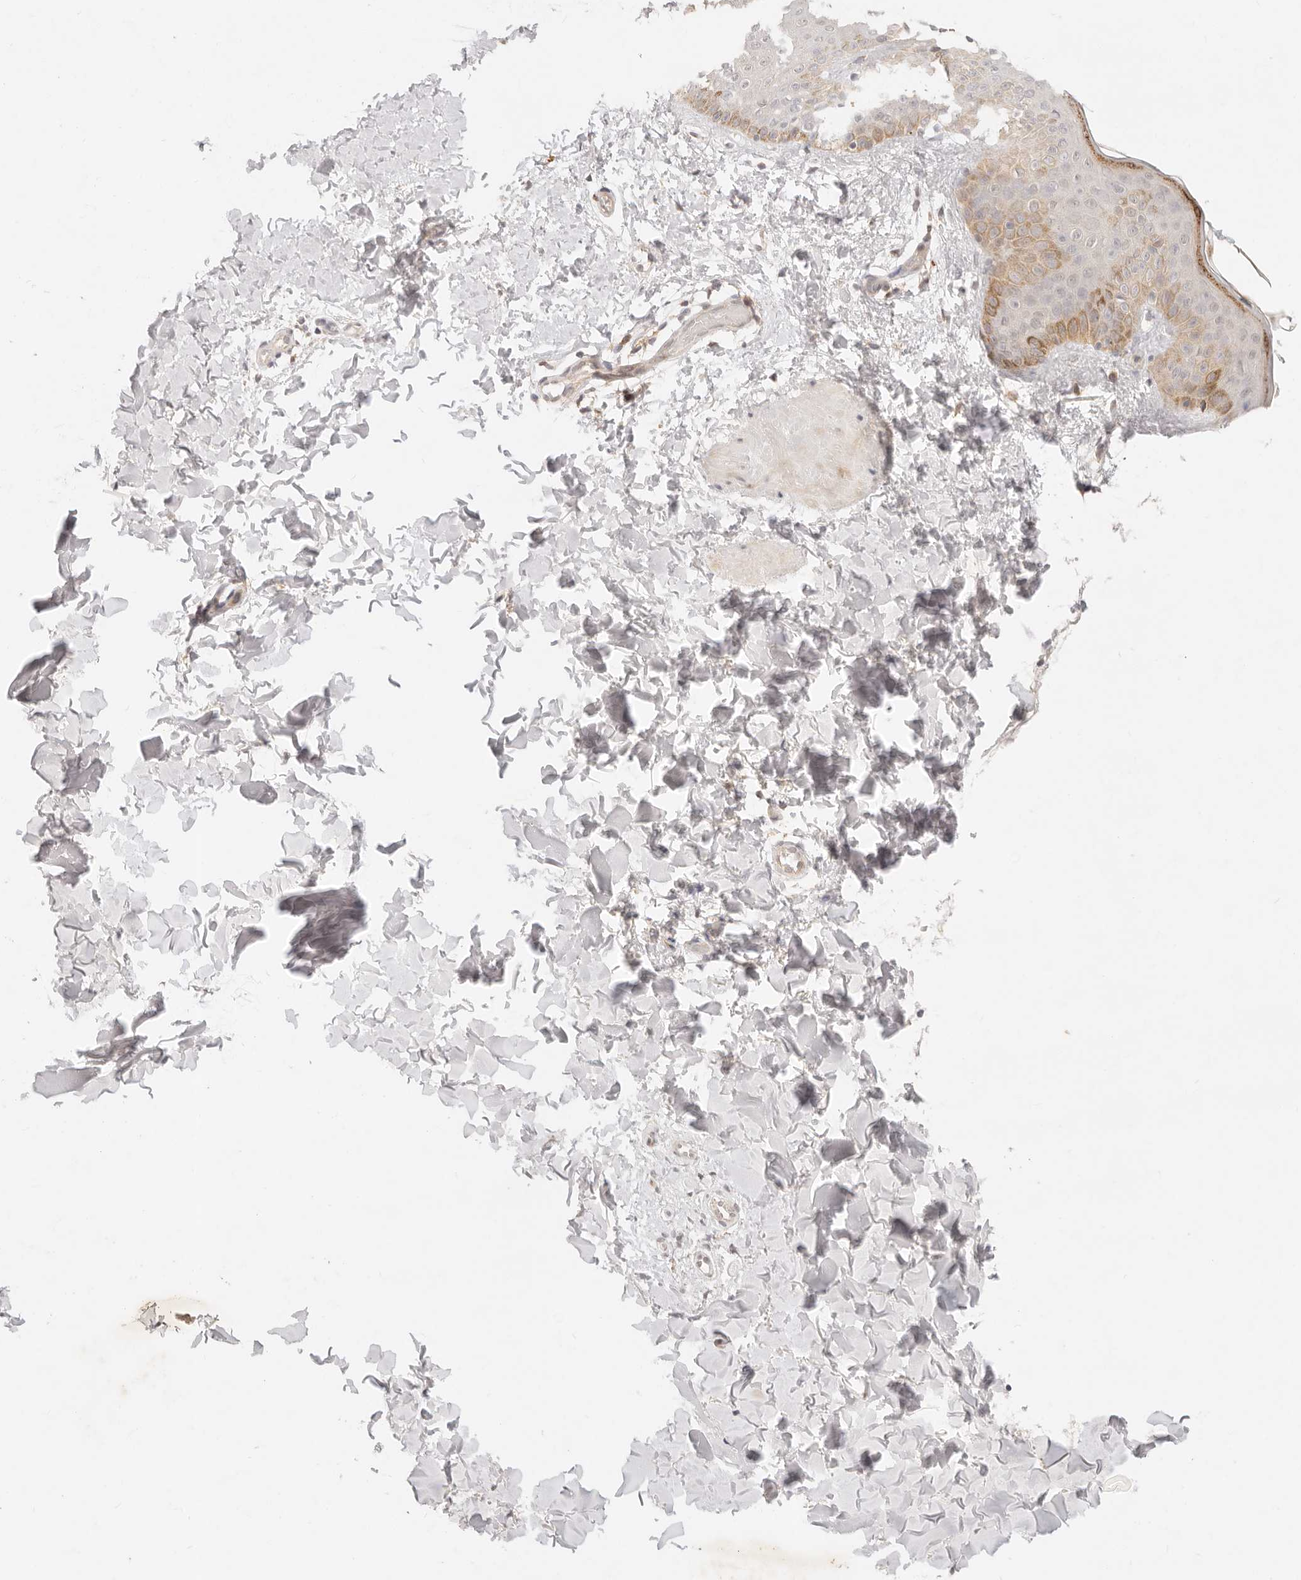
{"staining": {"intensity": "weak", "quantity": ">75%", "location": "cytoplasmic/membranous"}, "tissue": "skin", "cell_type": "Fibroblasts", "image_type": "normal", "snomed": [{"axis": "morphology", "description": "Normal tissue, NOS"}, {"axis": "morphology", "description": "Neoplasm, benign, NOS"}, {"axis": "topography", "description": "Skin"}, {"axis": "topography", "description": "Soft tissue"}], "caption": "This histopathology image shows immunohistochemistry (IHC) staining of benign human skin, with low weak cytoplasmic/membranous positivity in approximately >75% of fibroblasts.", "gene": "GPR156", "patient": {"sex": "male", "age": 26}}